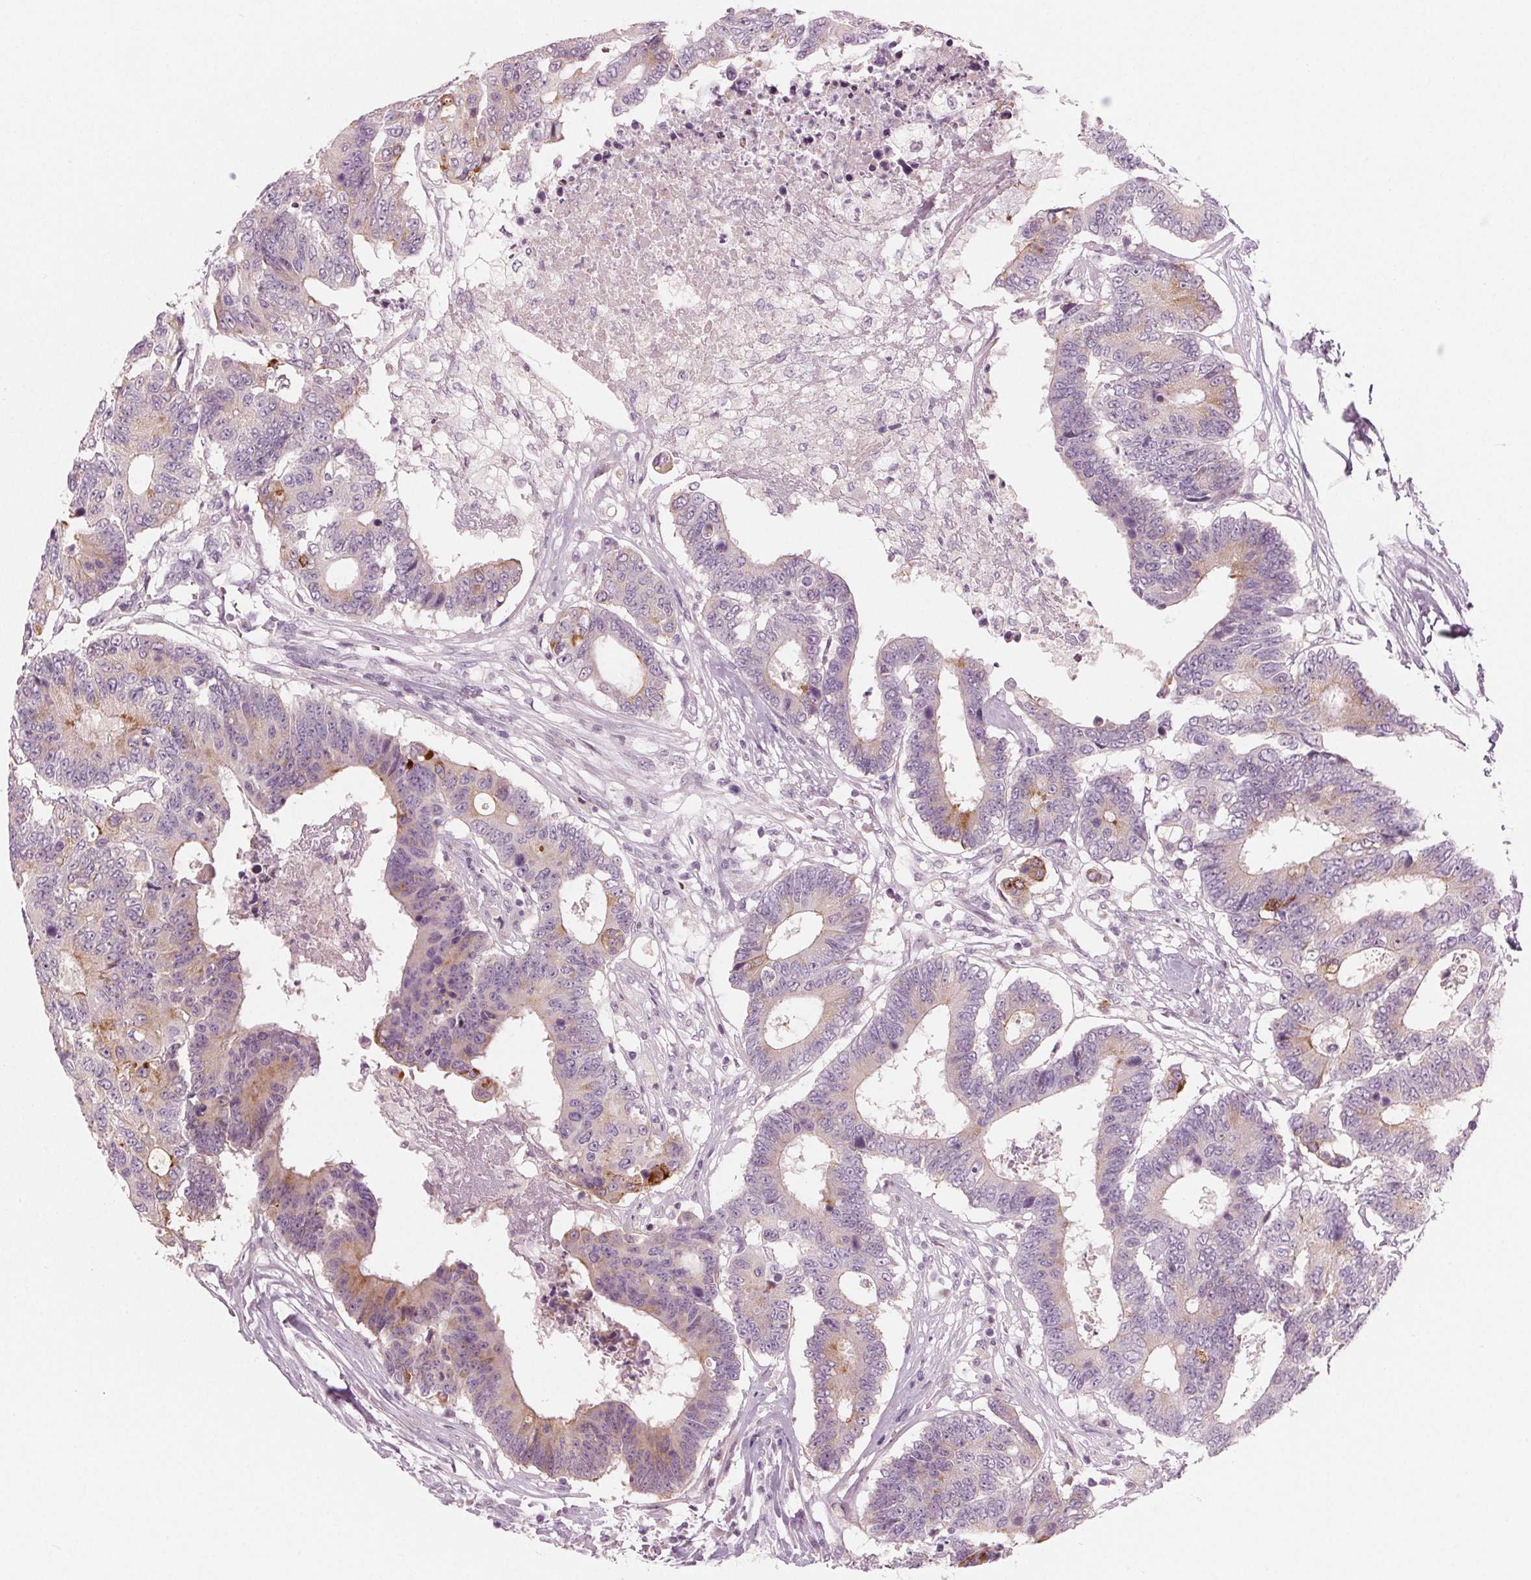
{"staining": {"intensity": "weak", "quantity": "<25%", "location": "cytoplasmic/membranous"}, "tissue": "colorectal cancer", "cell_type": "Tumor cells", "image_type": "cancer", "snomed": [{"axis": "morphology", "description": "Adenocarcinoma, NOS"}, {"axis": "topography", "description": "Colon"}], "caption": "Immunohistochemical staining of colorectal cancer (adenocarcinoma) reveals no significant expression in tumor cells.", "gene": "PRAP1", "patient": {"sex": "female", "age": 48}}